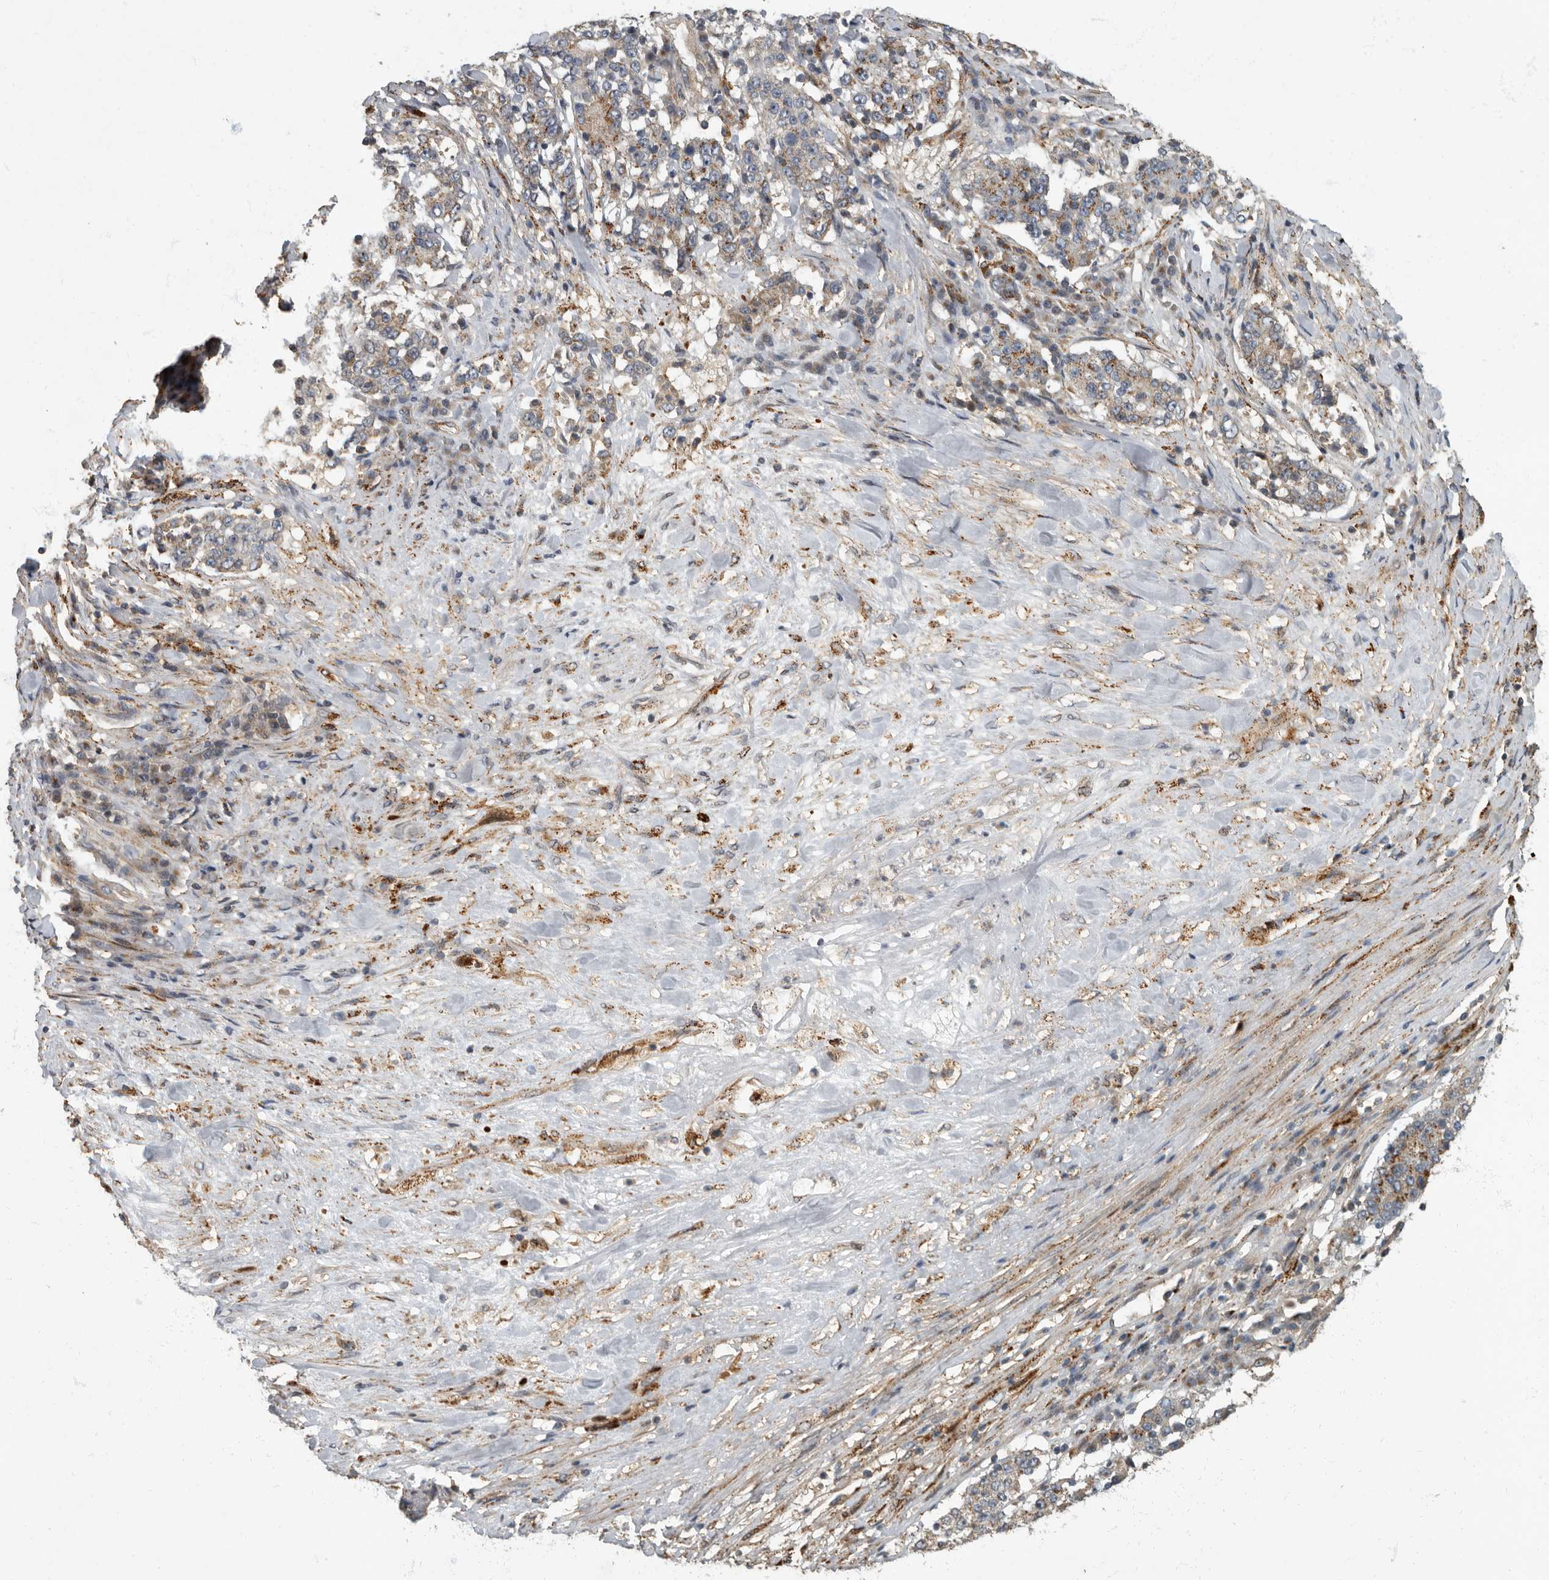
{"staining": {"intensity": "moderate", "quantity": "<25%", "location": "cytoplasmic/membranous"}, "tissue": "stomach cancer", "cell_type": "Tumor cells", "image_type": "cancer", "snomed": [{"axis": "morphology", "description": "Adenocarcinoma, NOS"}, {"axis": "topography", "description": "Stomach"}], "caption": "Tumor cells demonstrate low levels of moderate cytoplasmic/membranous expression in about <25% of cells in human stomach adenocarcinoma.", "gene": "IQCK", "patient": {"sex": "male", "age": 59}}